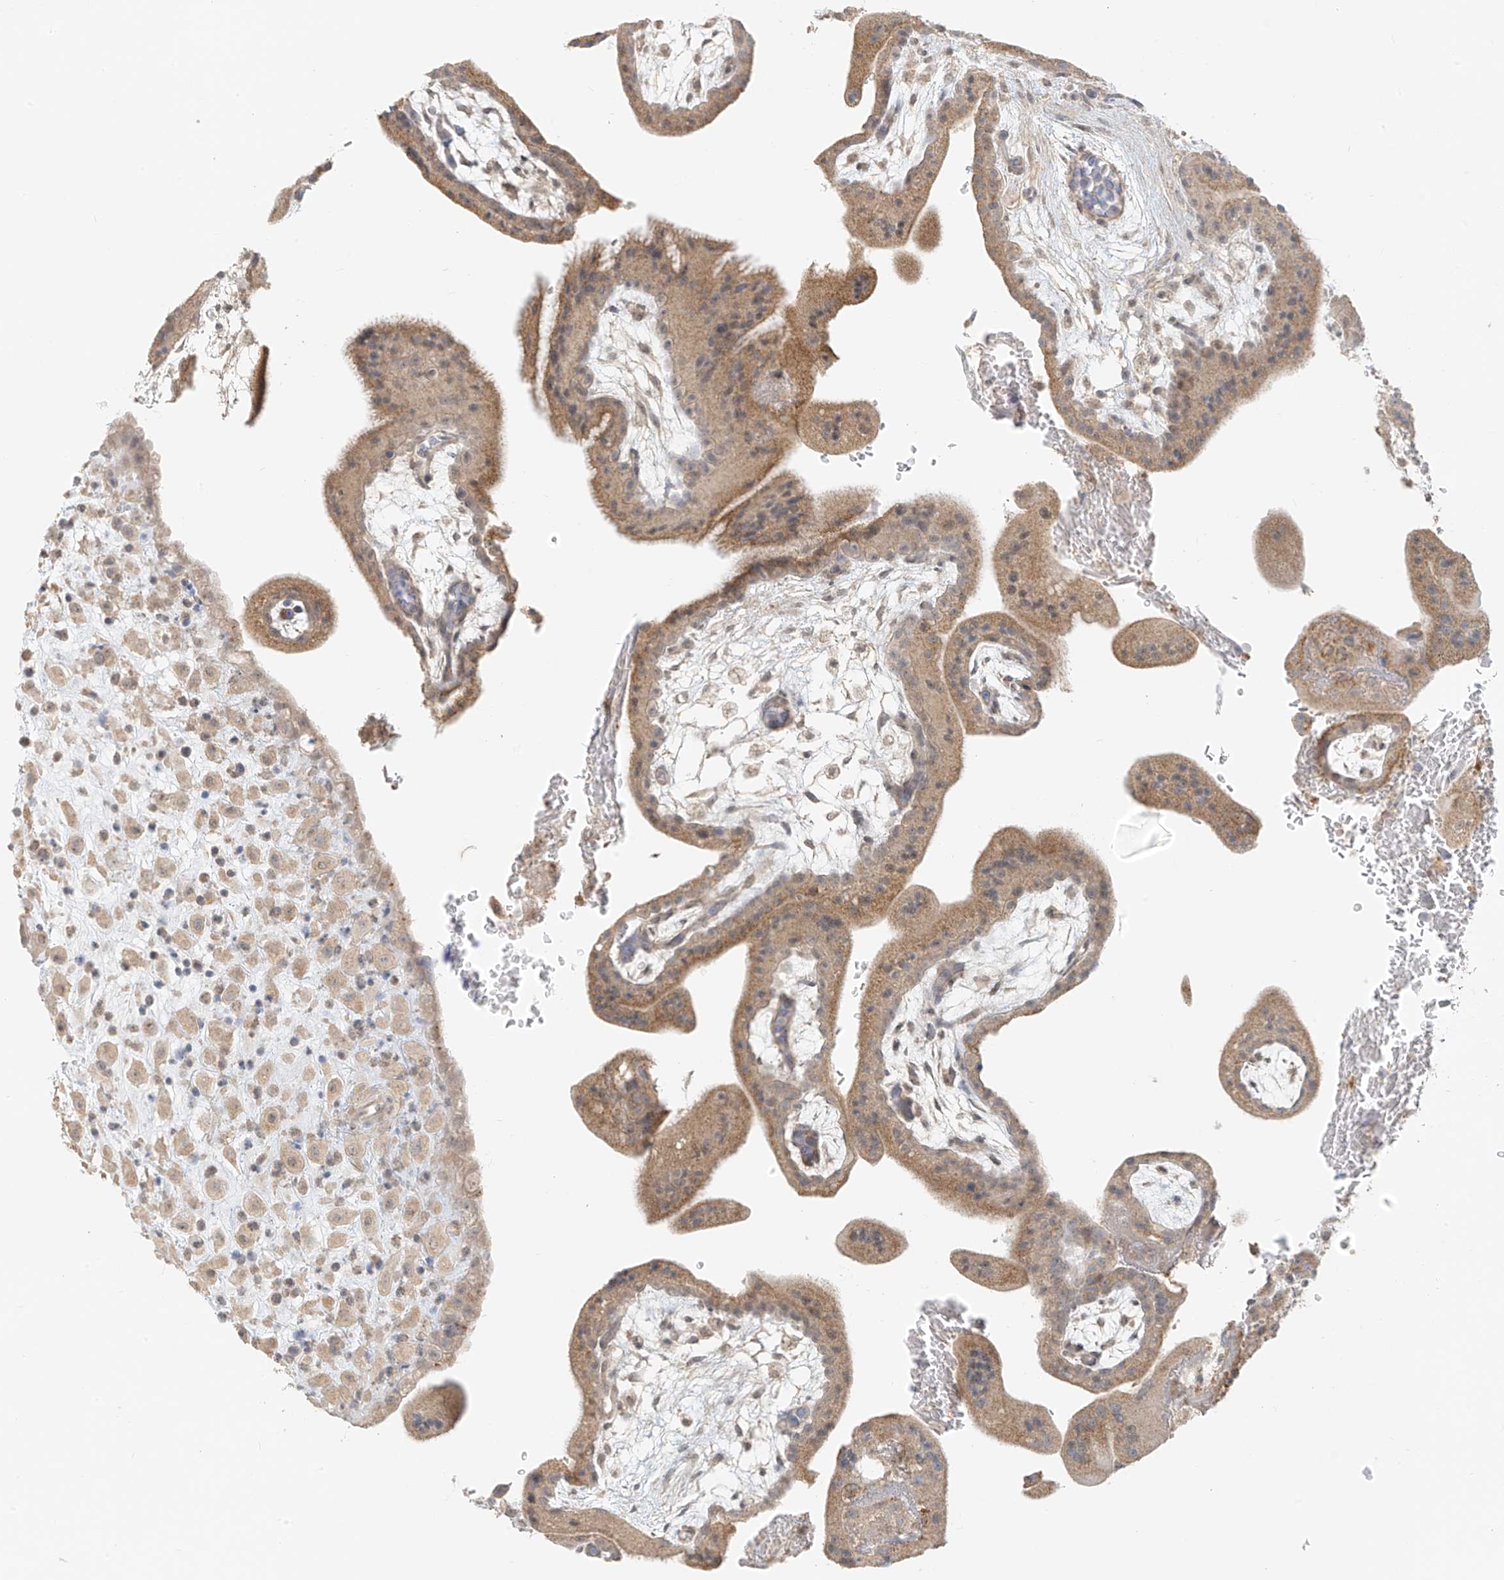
{"staining": {"intensity": "moderate", "quantity": "25%-75%", "location": "cytoplasmic/membranous"}, "tissue": "placenta", "cell_type": "Trophoblastic cells", "image_type": "normal", "snomed": [{"axis": "morphology", "description": "Normal tissue, NOS"}, {"axis": "topography", "description": "Placenta"}], "caption": "A high-resolution photomicrograph shows immunohistochemistry (IHC) staining of unremarkable placenta, which exhibits moderate cytoplasmic/membranous staining in about 25%-75% of trophoblastic cells.", "gene": "ABCD1", "patient": {"sex": "female", "age": 35}}